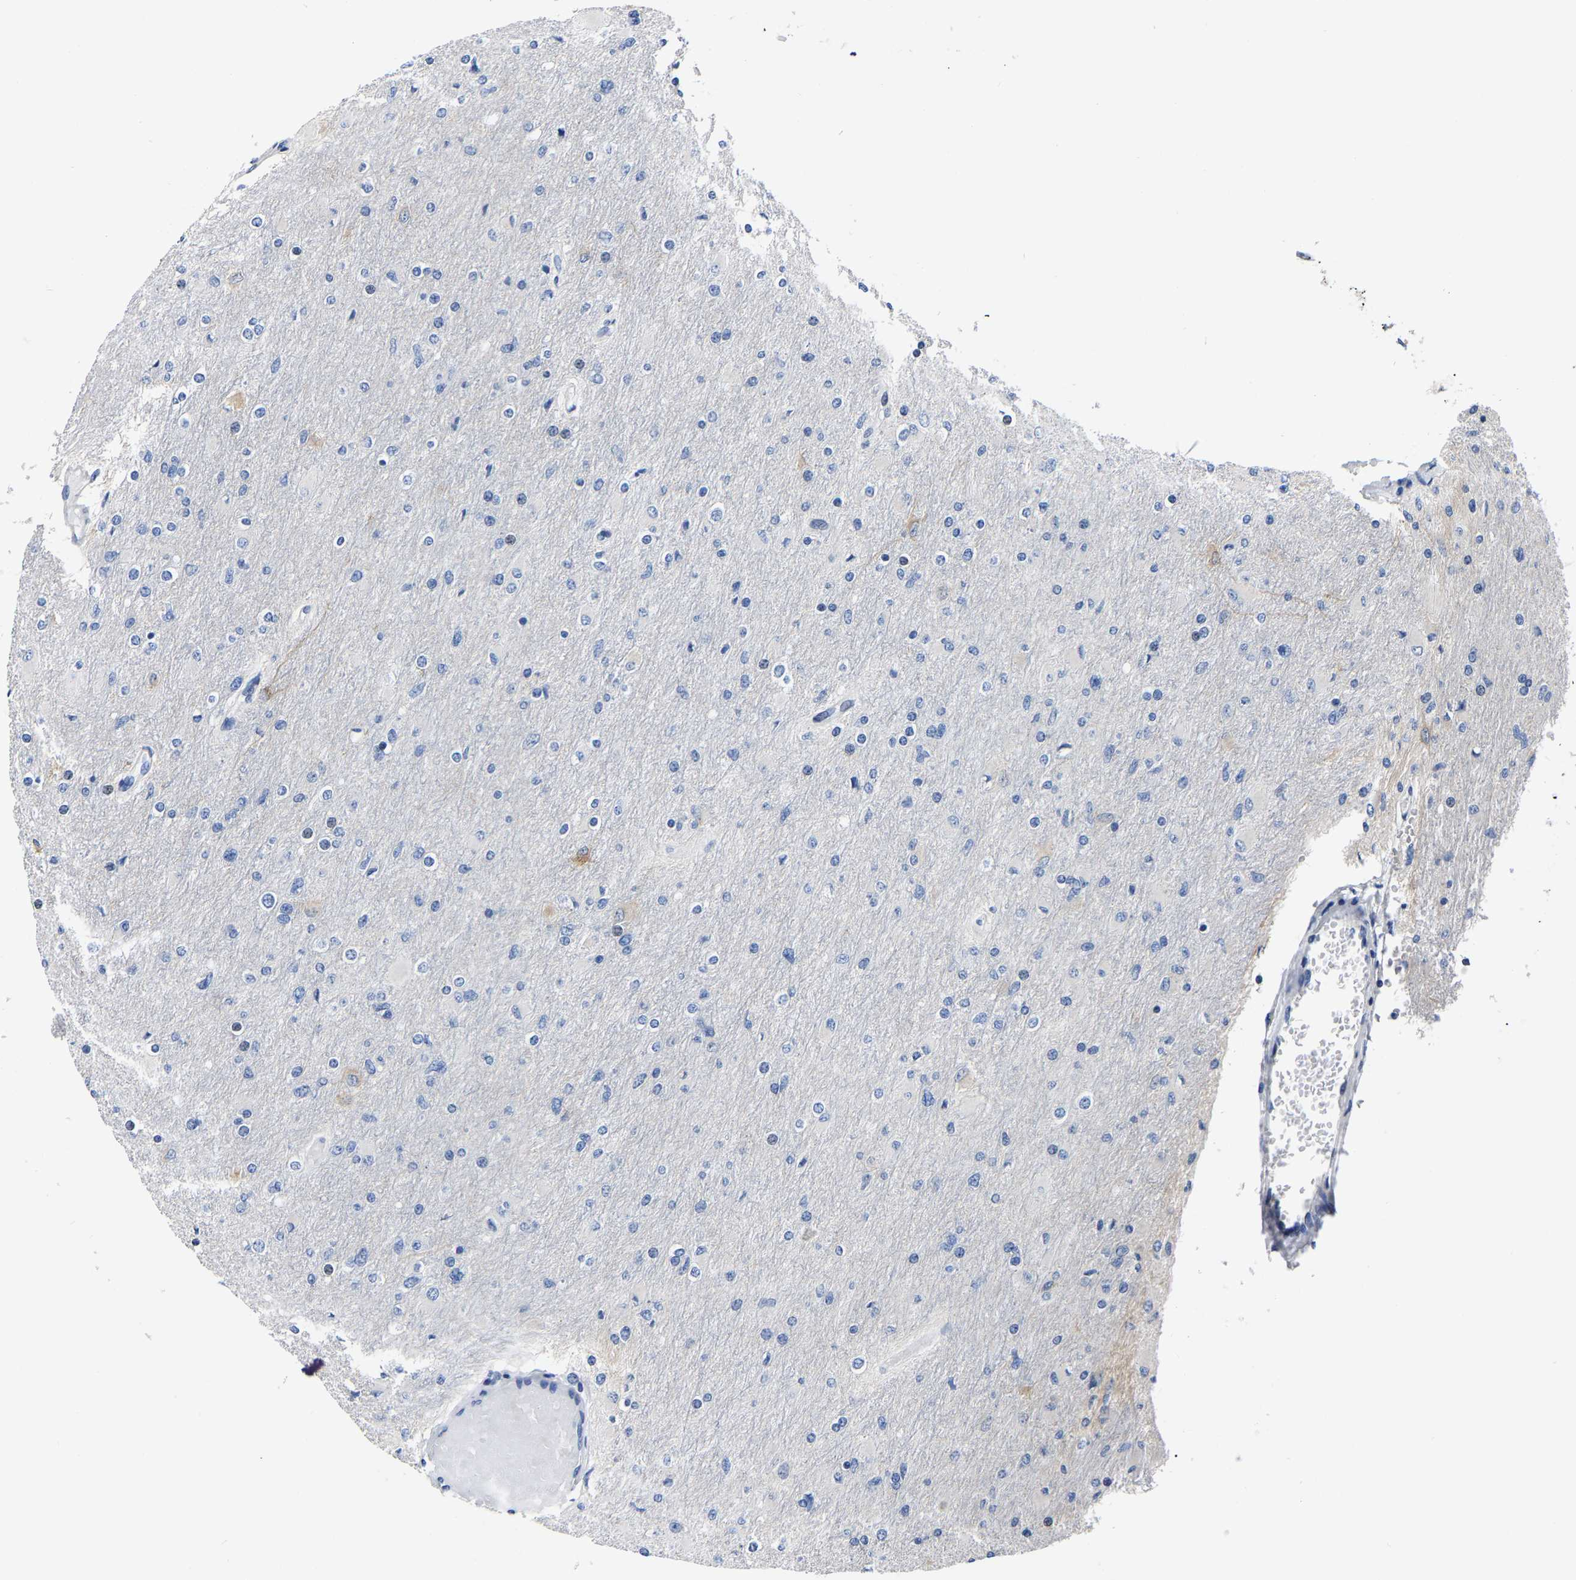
{"staining": {"intensity": "negative", "quantity": "none", "location": "none"}, "tissue": "glioma", "cell_type": "Tumor cells", "image_type": "cancer", "snomed": [{"axis": "morphology", "description": "Glioma, malignant, High grade"}, {"axis": "topography", "description": "Cerebral cortex"}], "caption": "A high-resolution micrograph shows immunohistochemistry staining of glioma, which reveals no significant staining in tumor cells.", "gene": "MOV10L1", "patient": {"sex": "female", "age": 36}}